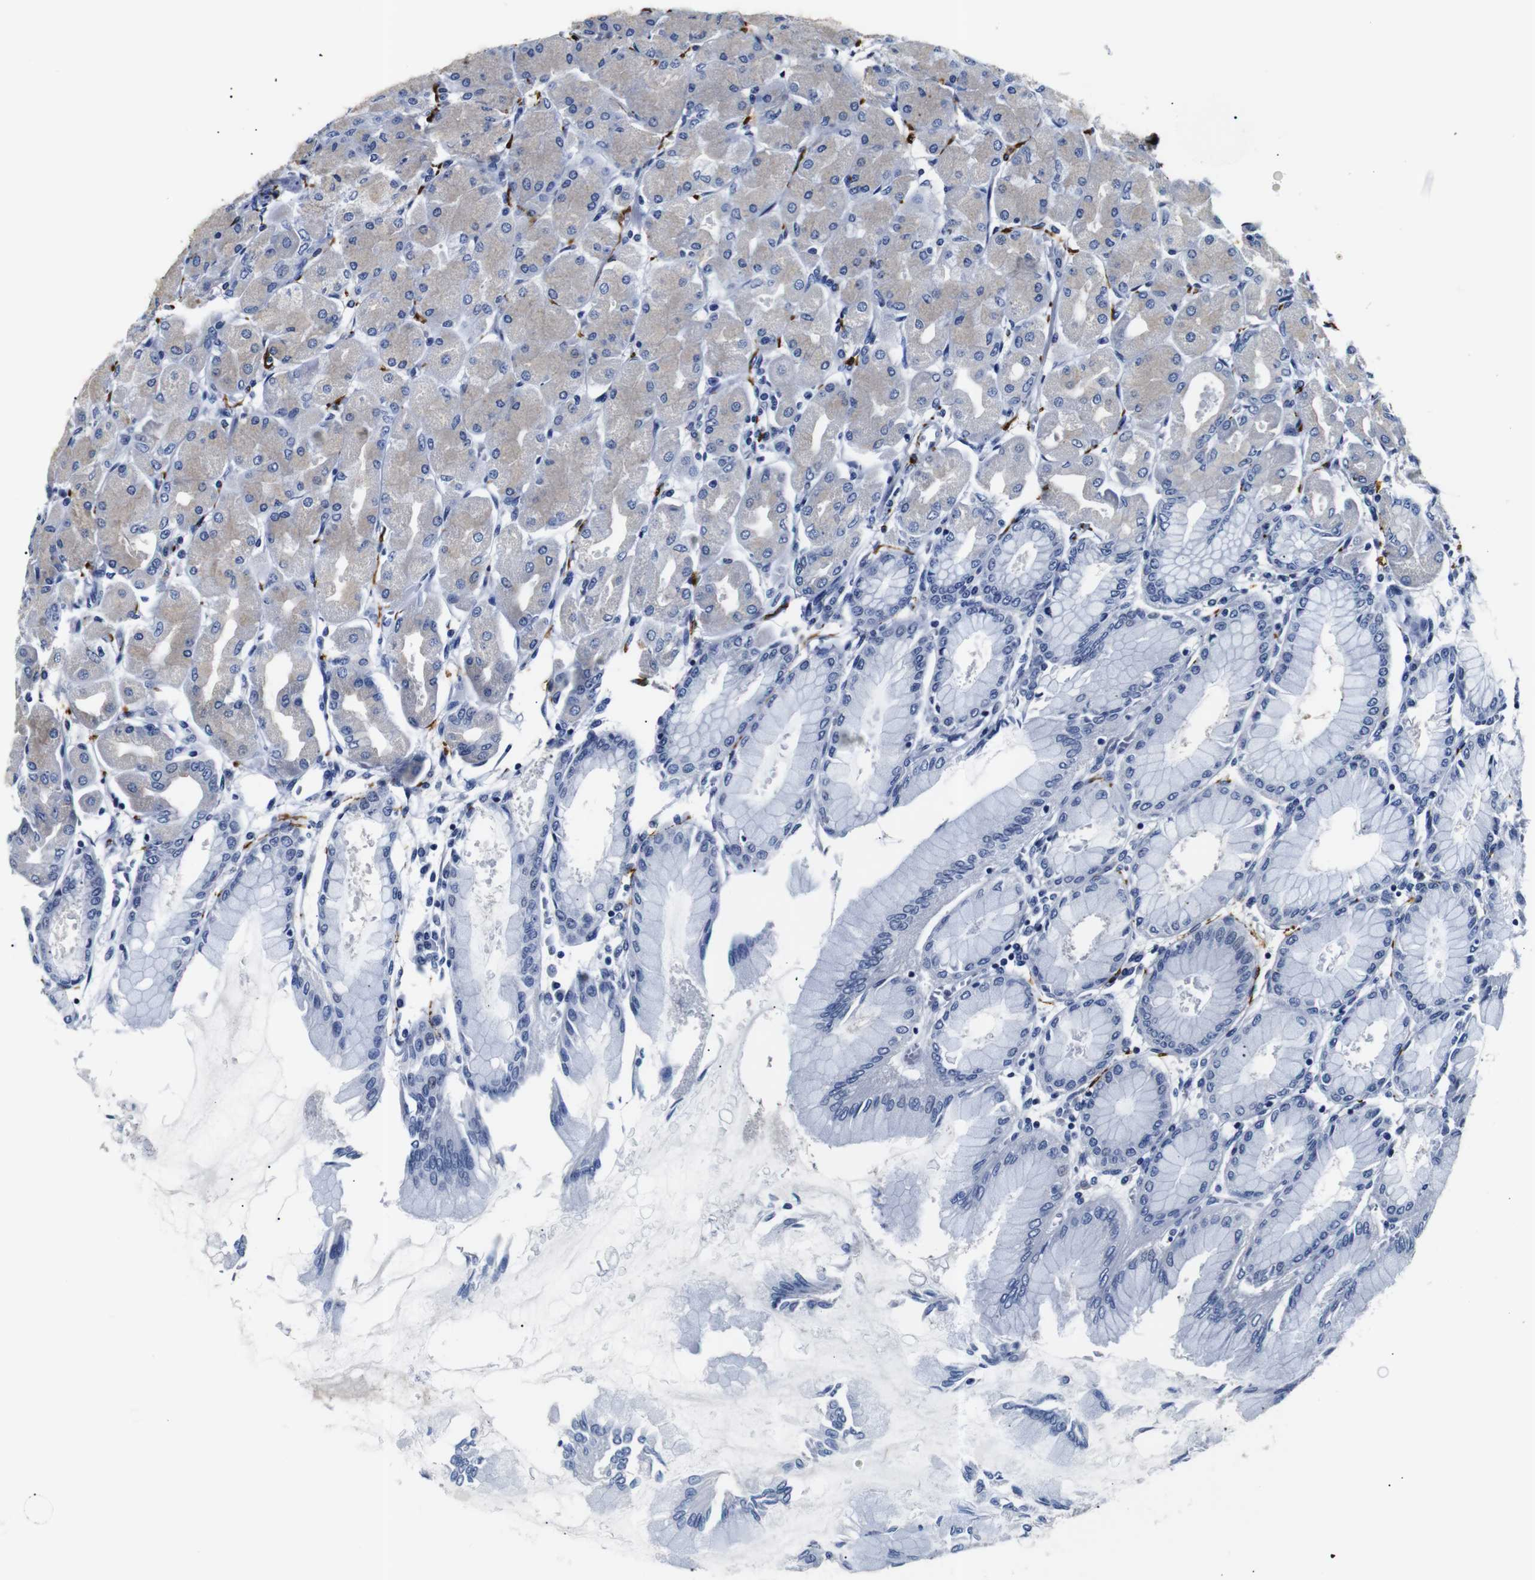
{"staining": {"intensity": "negative", "quantity": "none", "location": "none"}, "tissue": "stomach", "cell_type": "Glandular cells", "image_type": "normal", "snomed": [{"axis": "morphology", "description": "Normal tissue, NOS"}, {"axis": "topography", "description": "Stomach, upper"}], "caption": "This is an IHC histopathology image of unremarkable stomach. There is no expression in glandular cells.", "gene": "GAP43", "patient": {"sex": "female", "age": 56}}